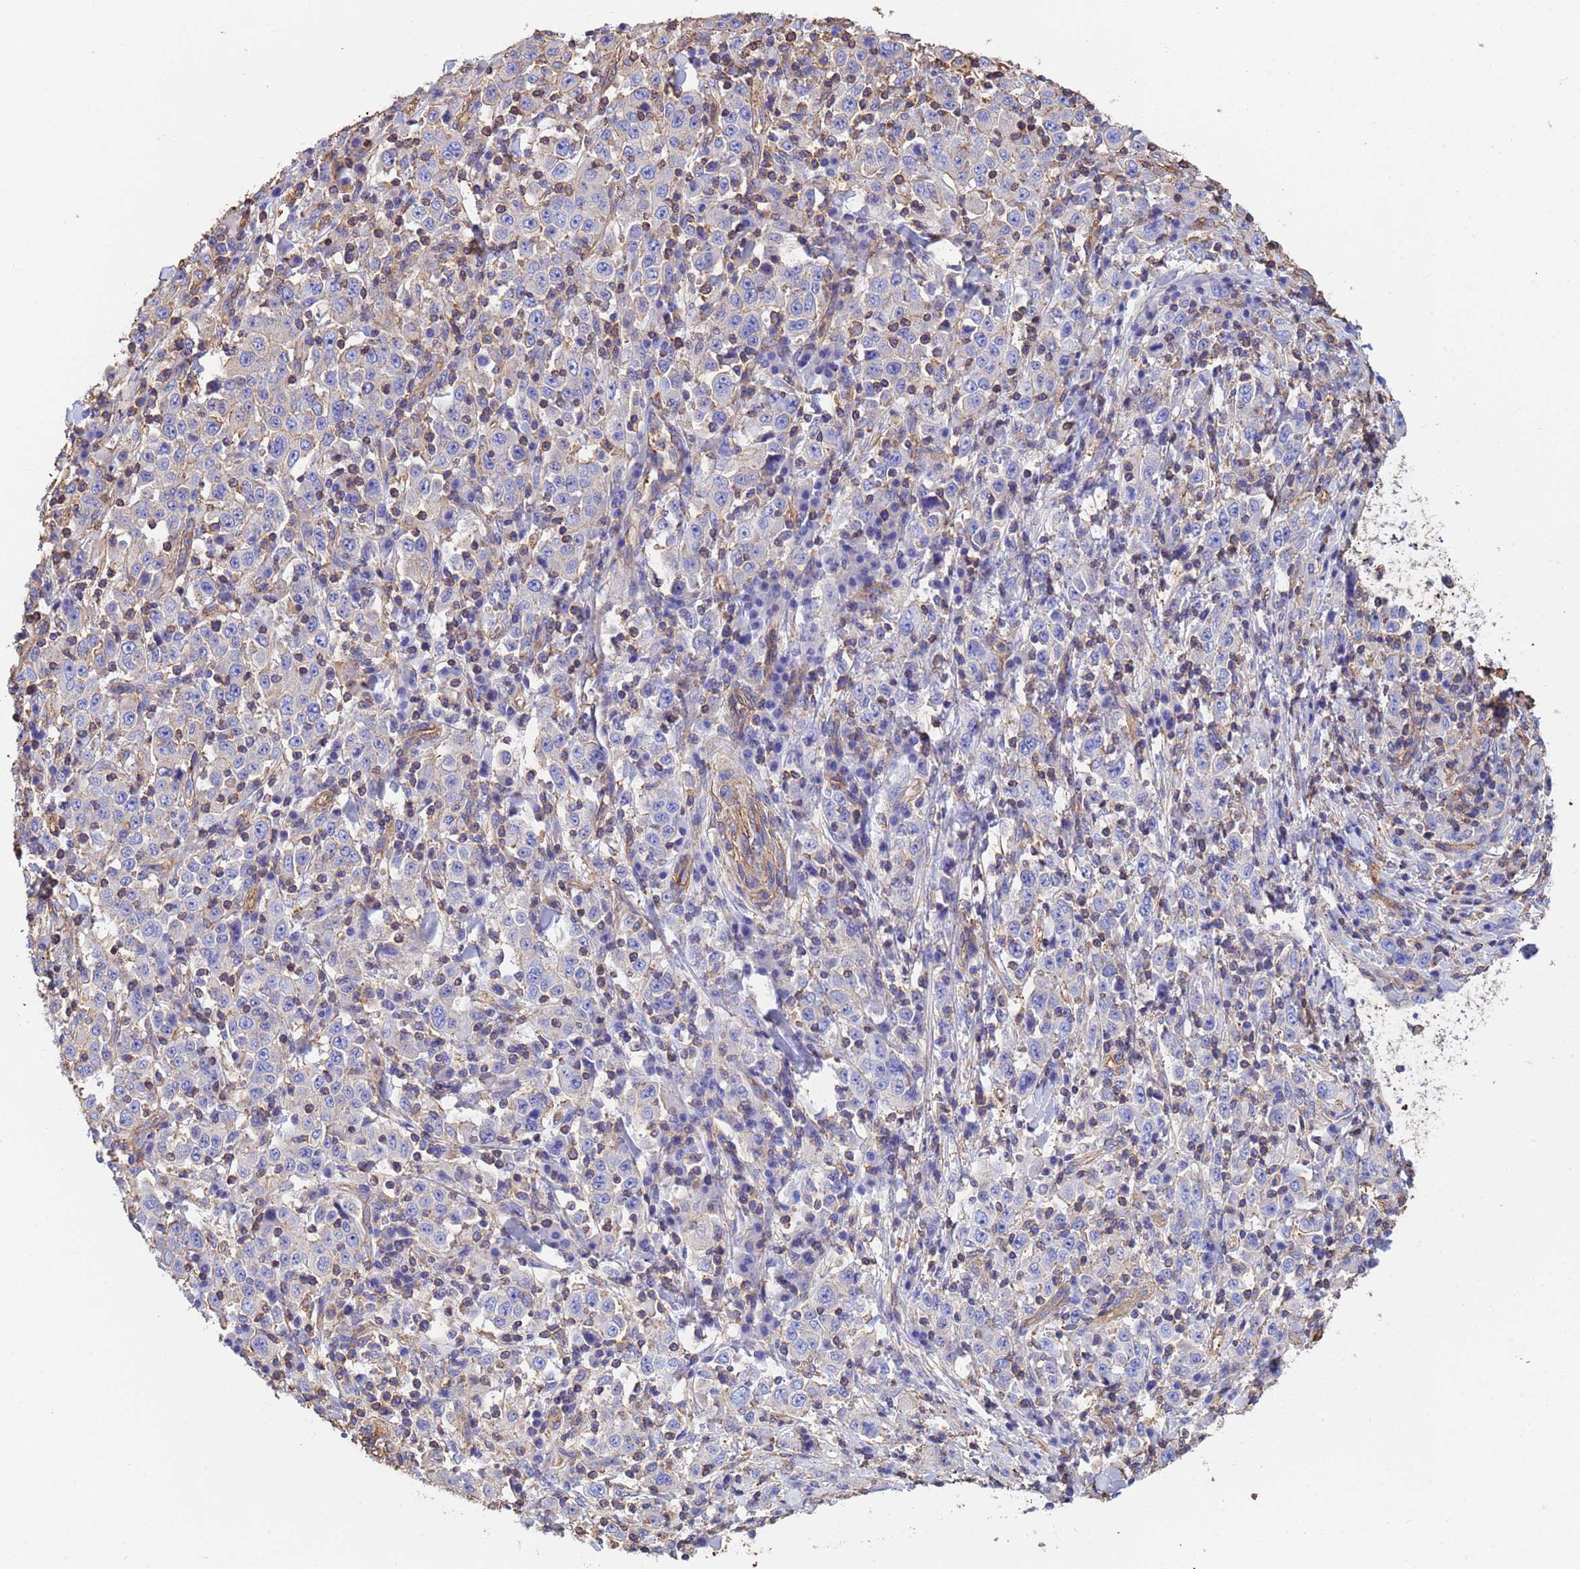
{"staining": {"intensity": "negative", "quantity": "none", "location": "none"}, "tissue": "stomach cancer", "cell_type": "Tumor cells", "image_type": "cancer", "snomed": [{"axis": "morphology", "description": "Normal tissue, NOS"}, {"axis": "morphology", "description": "Adenocarcinoma, NOS"}, {"axis": "topography", "description": "Stomach, upper"}, {"axis": "topography", "description": "Stomach"}], "caption": "Tumor cells show no significant protein staining in stomach cancer. The staining is performed using DAB (3,3'-diaminobenzidine) brown chromogen with nuclei counter-stained in using hematoxylin.", "gene": "MYL12A", "patient": {"sex": "male", "age": 59}}